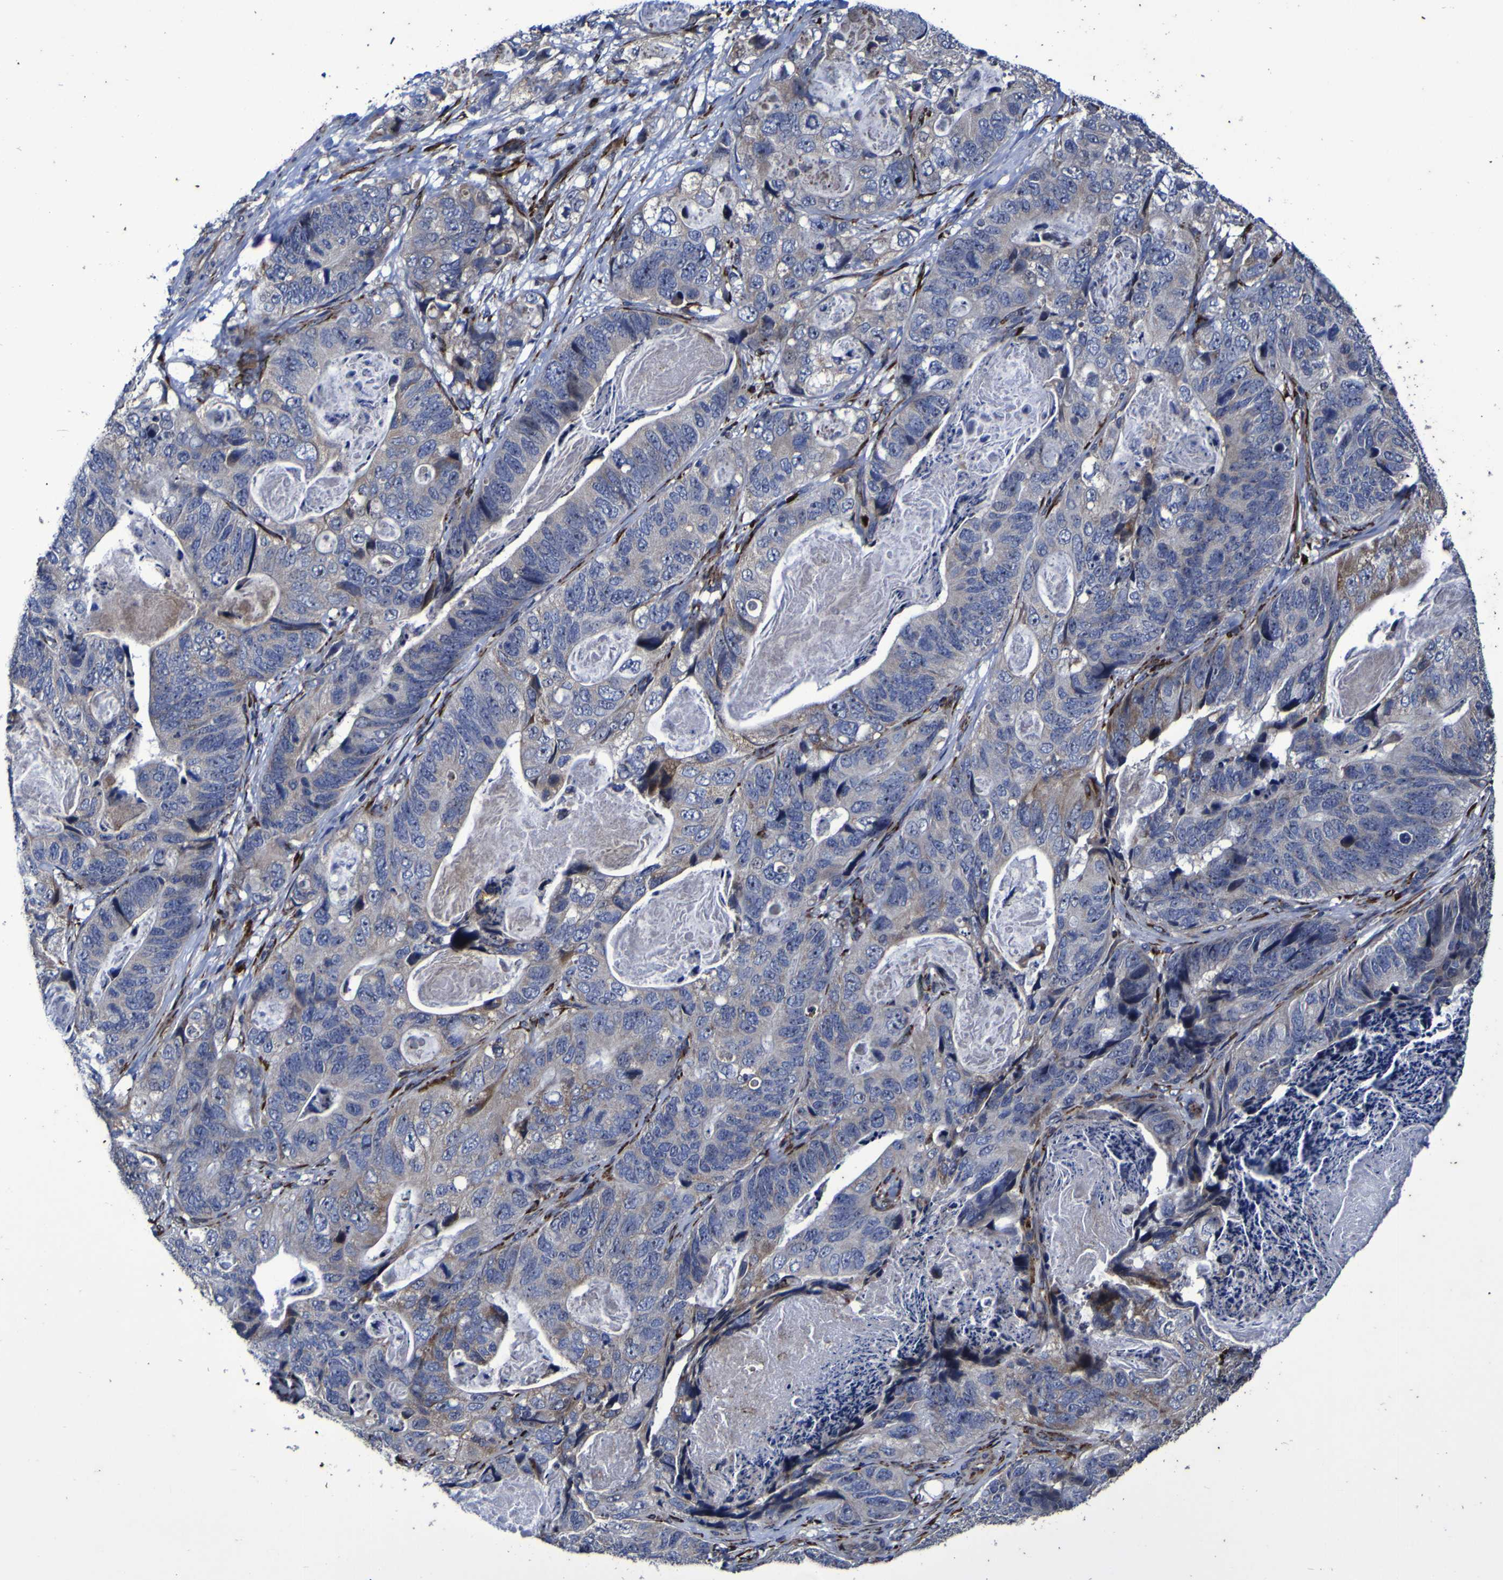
{"staining": {"intensity": "weak", "quantity": "<25%", "location": "cytoplasmic/membranous"}, "tissue": "stomach cancer", "cell_type": "Tumor cells", "image_type": "cancer", "snomed": [{"axis": "morphology", "description": "Adenocarcinoma, NOS"}, {"axis": "topography", "description": "Stomach"}], "caption": "Stomach cancer (adenocarcinoma) stained for a protein using IHC exhibits no staining tumor cells.", "gene": "P3H1", "patient": {"sex": "female", "age": 89}}